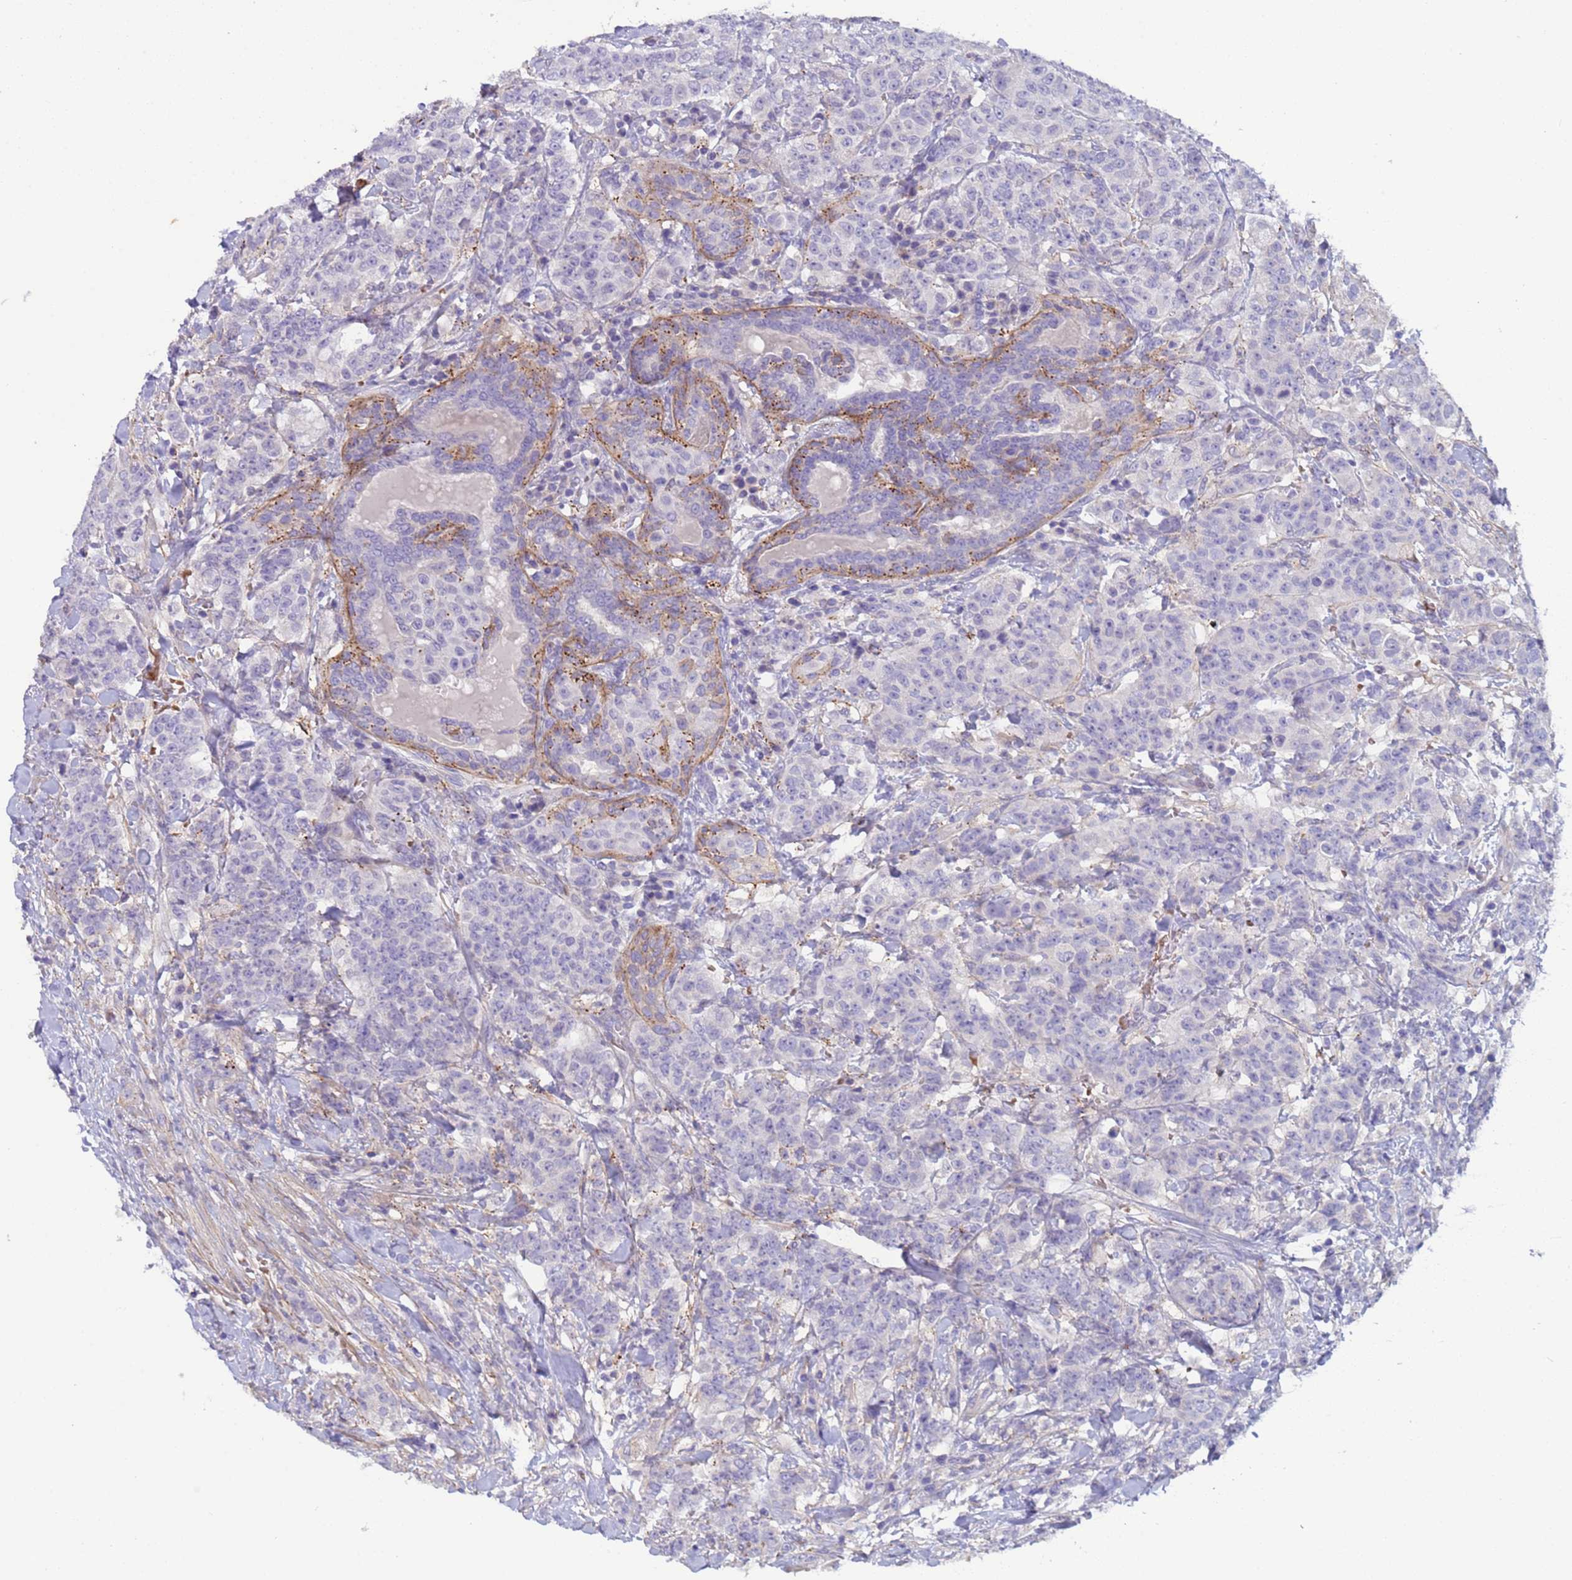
{"staining": {"intensity": "negative", "quantity": "none", "location": "none"}, "tissue": "breast cancer", "cell_type": "Tumor cells", "image_type": "cancer", "snomed": [{"axis": "morphology", "description": "Duct carcinoma"}, {"axis": "topography", "description": "Breast"}], "caption": "Breast intraductal carcinoma was stained to show a protein in brown. There is no significant expression in tumor cells. (Stains: DAB immunohistochemistry (IHC) with hematoxylin counter stain, Microscopy: brightfield microscopy at high magnification).", "gene": "KBTBD3", "patient": {"sex": "female", "age": 40}}